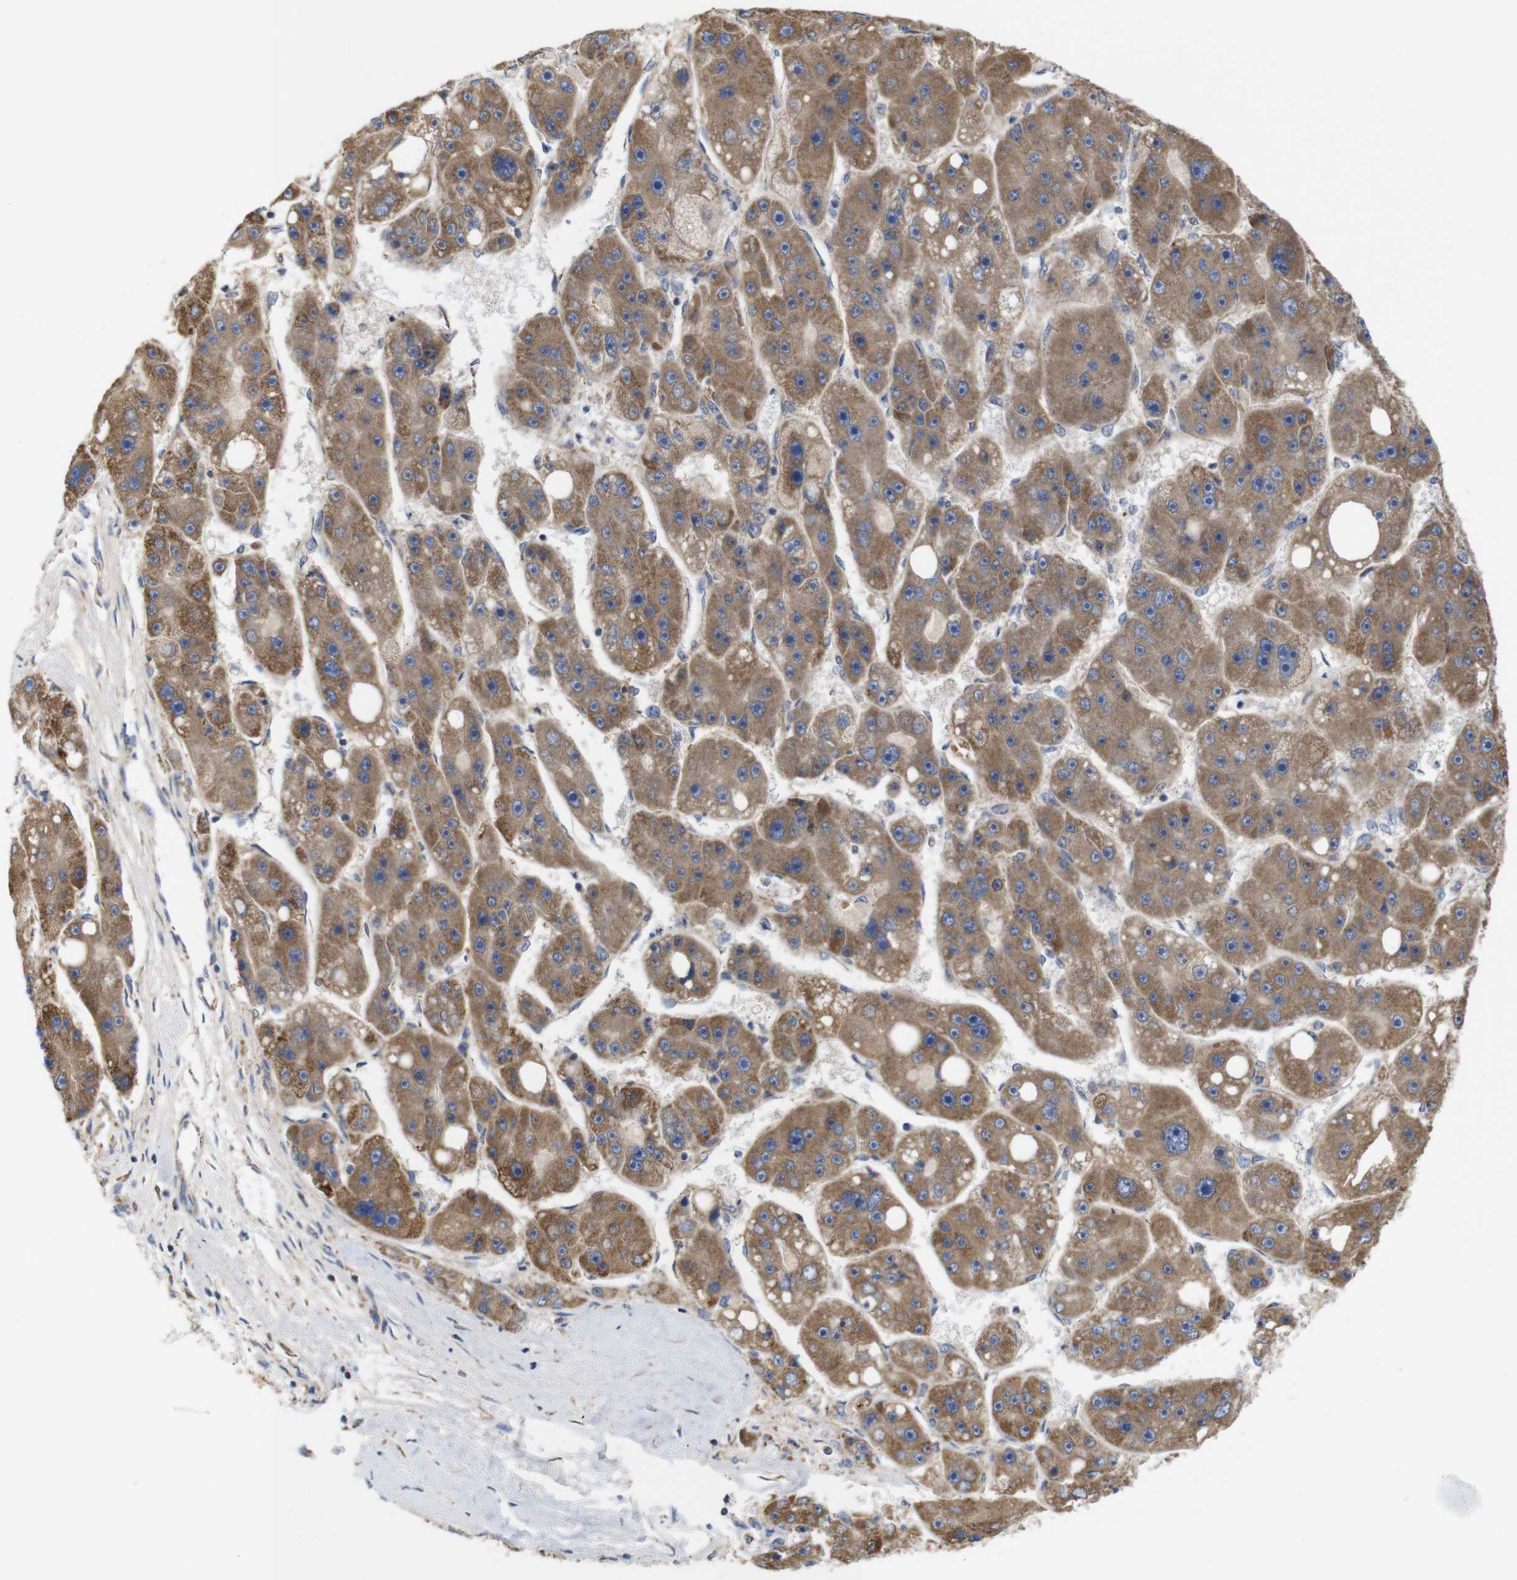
{"staining": {"intensity": "moderate", "quantity": ">75%", "location": "cytoplasmic/membranous"}, "tissue": "liver cancer", "cell_type": "Tumor cells", "image_type": "cancer", "snomed": [{"axis": "morphology", "description": "Carcinoma, Hepatocellular, NOS"}, {"axis": "topography", "description": "Liver"}], "caption": "Protein staining reveals moderate cytoplasmic/membranous staining in about >75% of tumor cells in hepatocellular carcinoma (liver).", "gene": "FAM171B", "patient": {"sex": "female", "age": 61}}